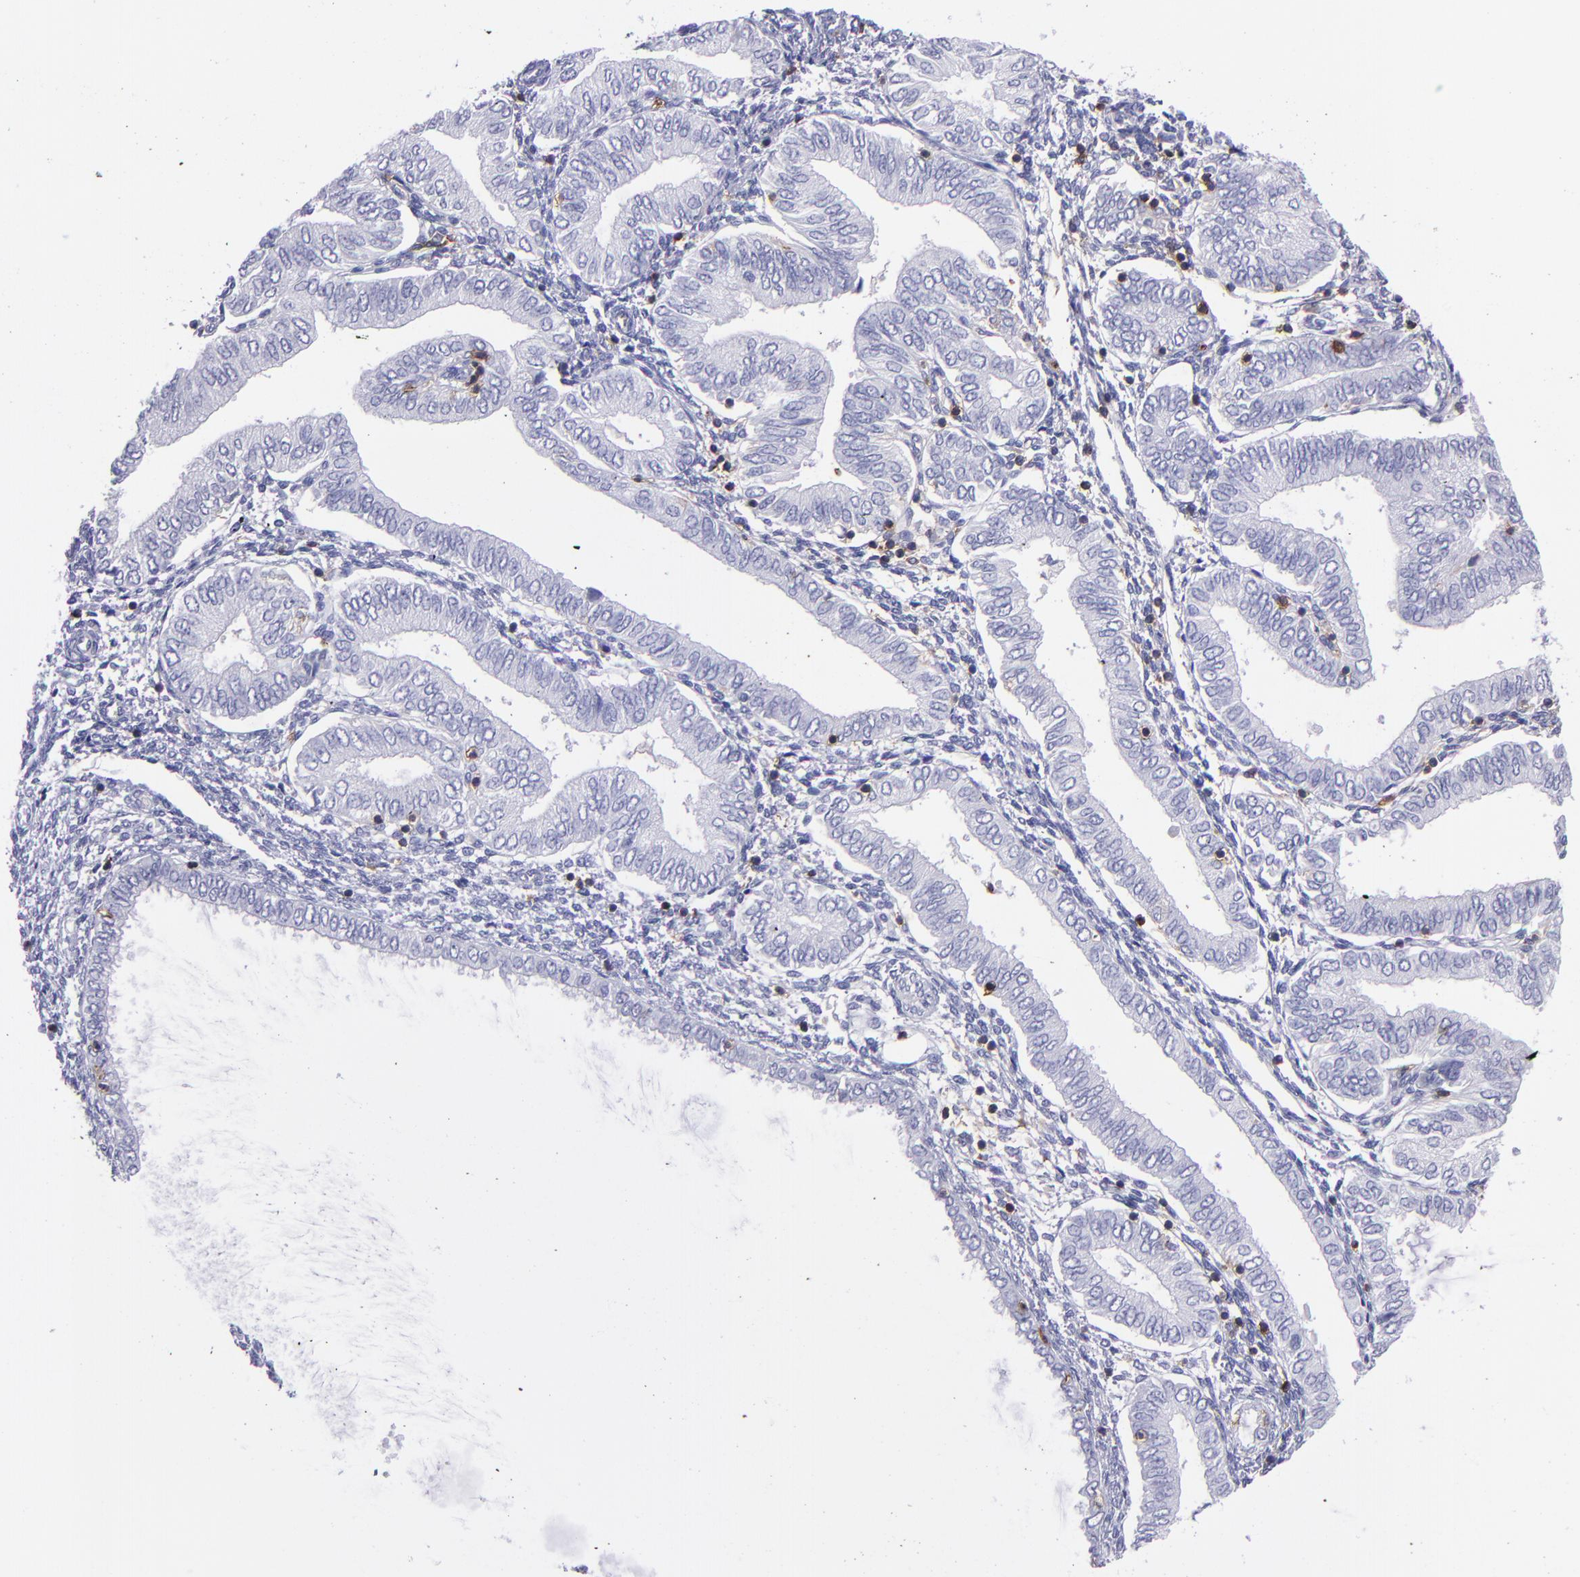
{"staining": {"intensity": "negative", "quantity": "none", "location": "none"}, "tissue": "endometrial cancer", "cell_type": "Tumor cells", "image_type": "cancer", "snomed": [{"axis": "morphology", "description": "Adenocarcinoma, NOS"}, {"axis": "topography", "description": "Endometrium"}], "caption": "This is an immunohistochemistry image of adenocarcinoma (endometrial). There is no staining in tumor cells.", "gene": "ICAM3", "patient": {"sex": "female", "age": 51}}